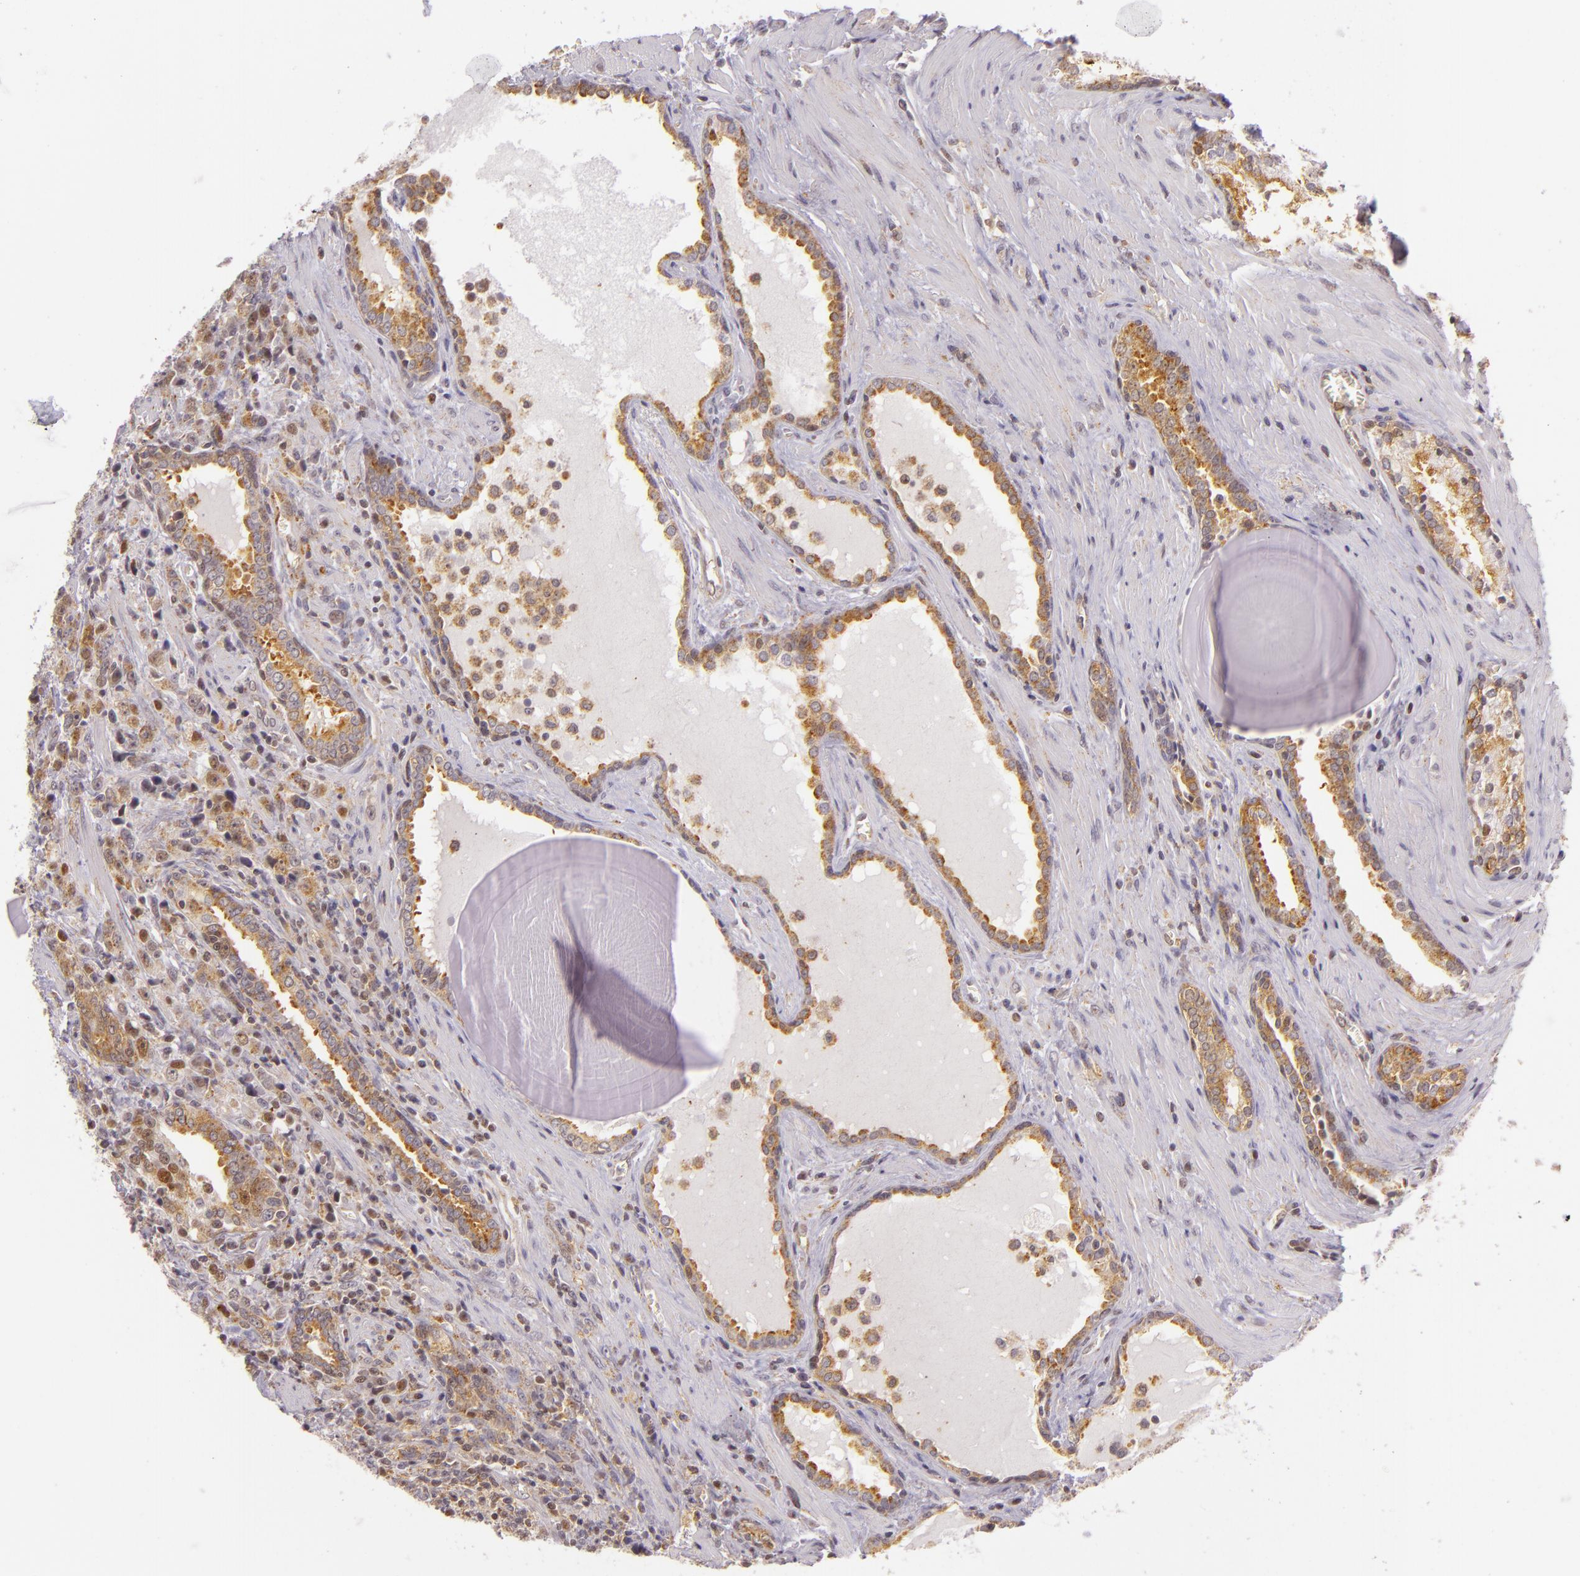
{"staining": {"intensity": "moderate", "quantity": ">75%", "location": "cytoplasmic/membranous,nuclear"}, "tissue": "prostate cancer", "cell_type": "Tumor cells", "image_type": "cancer", "snomed": [{"axis": "morphology", "description": "Adenocarcinoma, High grade"}, {"axis": "topography", "description": "Prostate"}], "caption": "Human prostate cancer (high-grade adenocarcinoma) stained for a protein (brown) displays moderate cytoplasmic/membranous and nuclear positive positivity in about >75% of tumor cells.", "gene": "IMPDH1", "patient": {"sex": "male", "age": 71}}